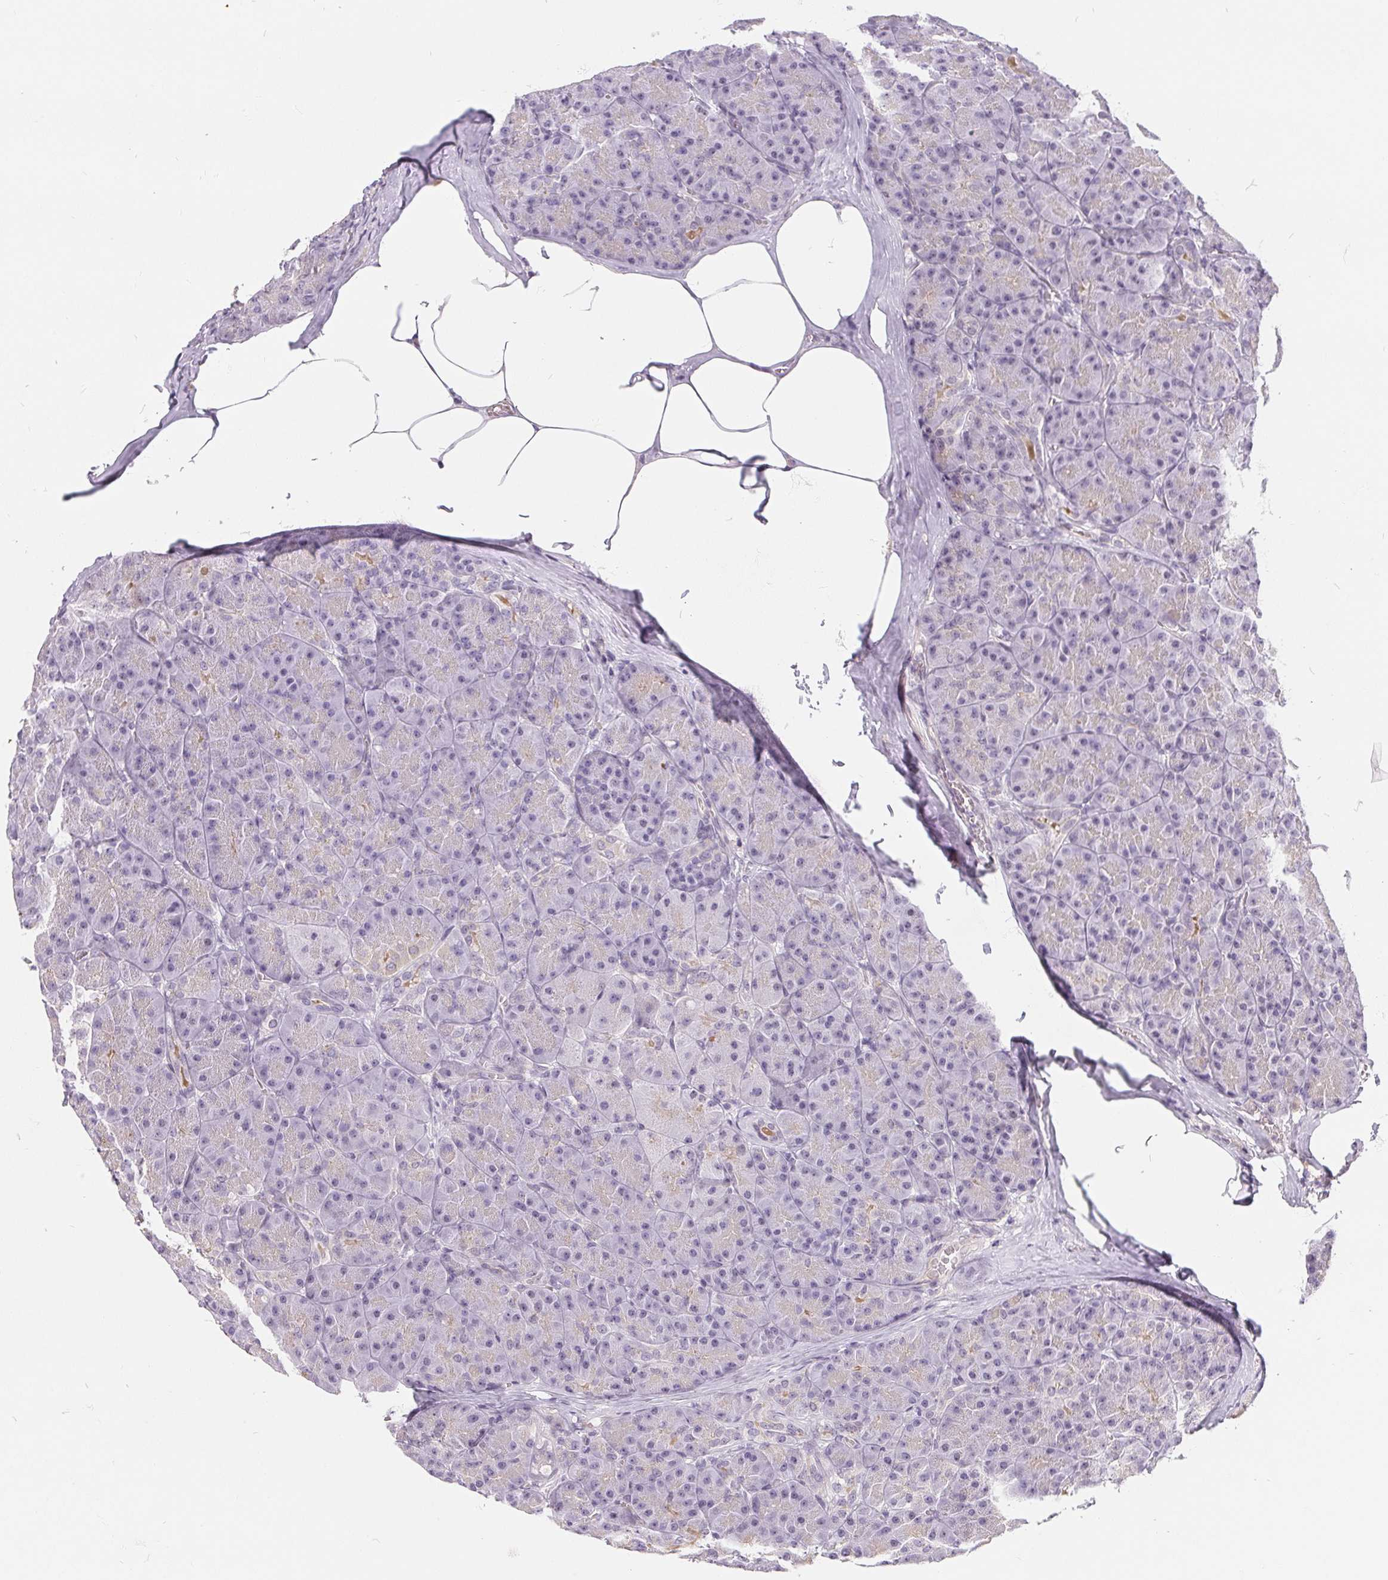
{"staining": {"intensity": "moderate", "quantity": "<25%", "location": "cytoplasmic/membranous"}, "tissue": "pancreas", "cell_type": "Exocrine glandular cells", "image_type": "normal", "snomed": [{"axis": "morphology", "description": "Normal tissue, NOS"}, {"axis": "topography", "description": "Pancreas"}], "caption": "This photomicrograph reveals unremarkable pancreas stained with IHC to label a protein in brown. The cytoplasmic/membranous of exocrine glandular cells show moderate positivity for the protein. Nuclei are counter-stained blue.", "gene": "NRG2", "patient": {"sex": "male", "age": 57}}